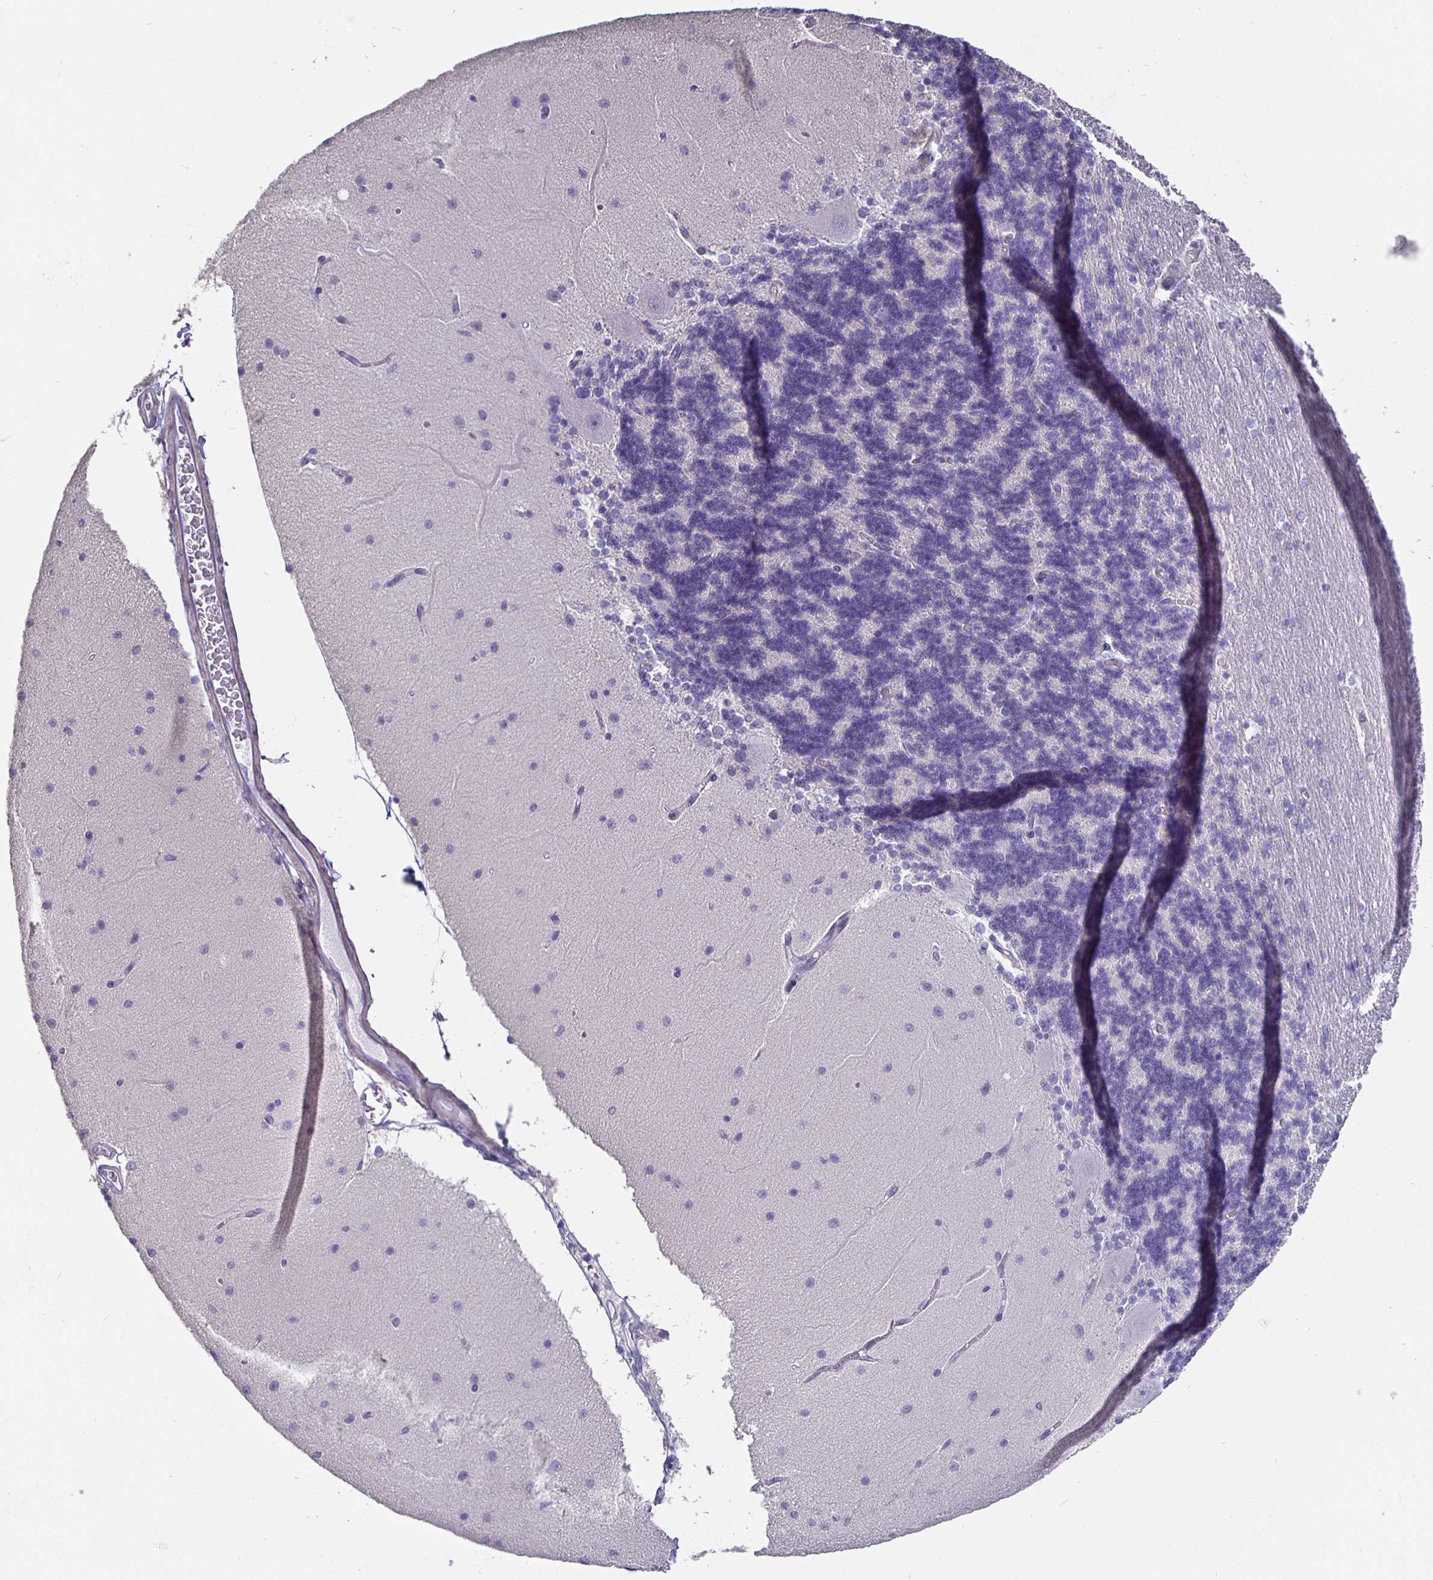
{"staining": {"intensity": "negative", "quantity": "none", "location": "none"}, "tissue": "cerebellum", "cell_type": "Cells in granular layer", "image_type": "normal", "snomed": [{"axis": "morphology", "description": "Normal tissue, NOS"}, {"axis": "topography", "description": "Cerebellum"}], "caption": "The histopathology image demonstrates no significant positivity in cells in granular layer of cerebellum. The staining is performed using DAB (3,3'-diaminobenzidine) brown chromogen with nuclei counter-stained in using hematoxylin.", "gene": "CFAP74", "patient": {"sex": "female", "age": 54}}